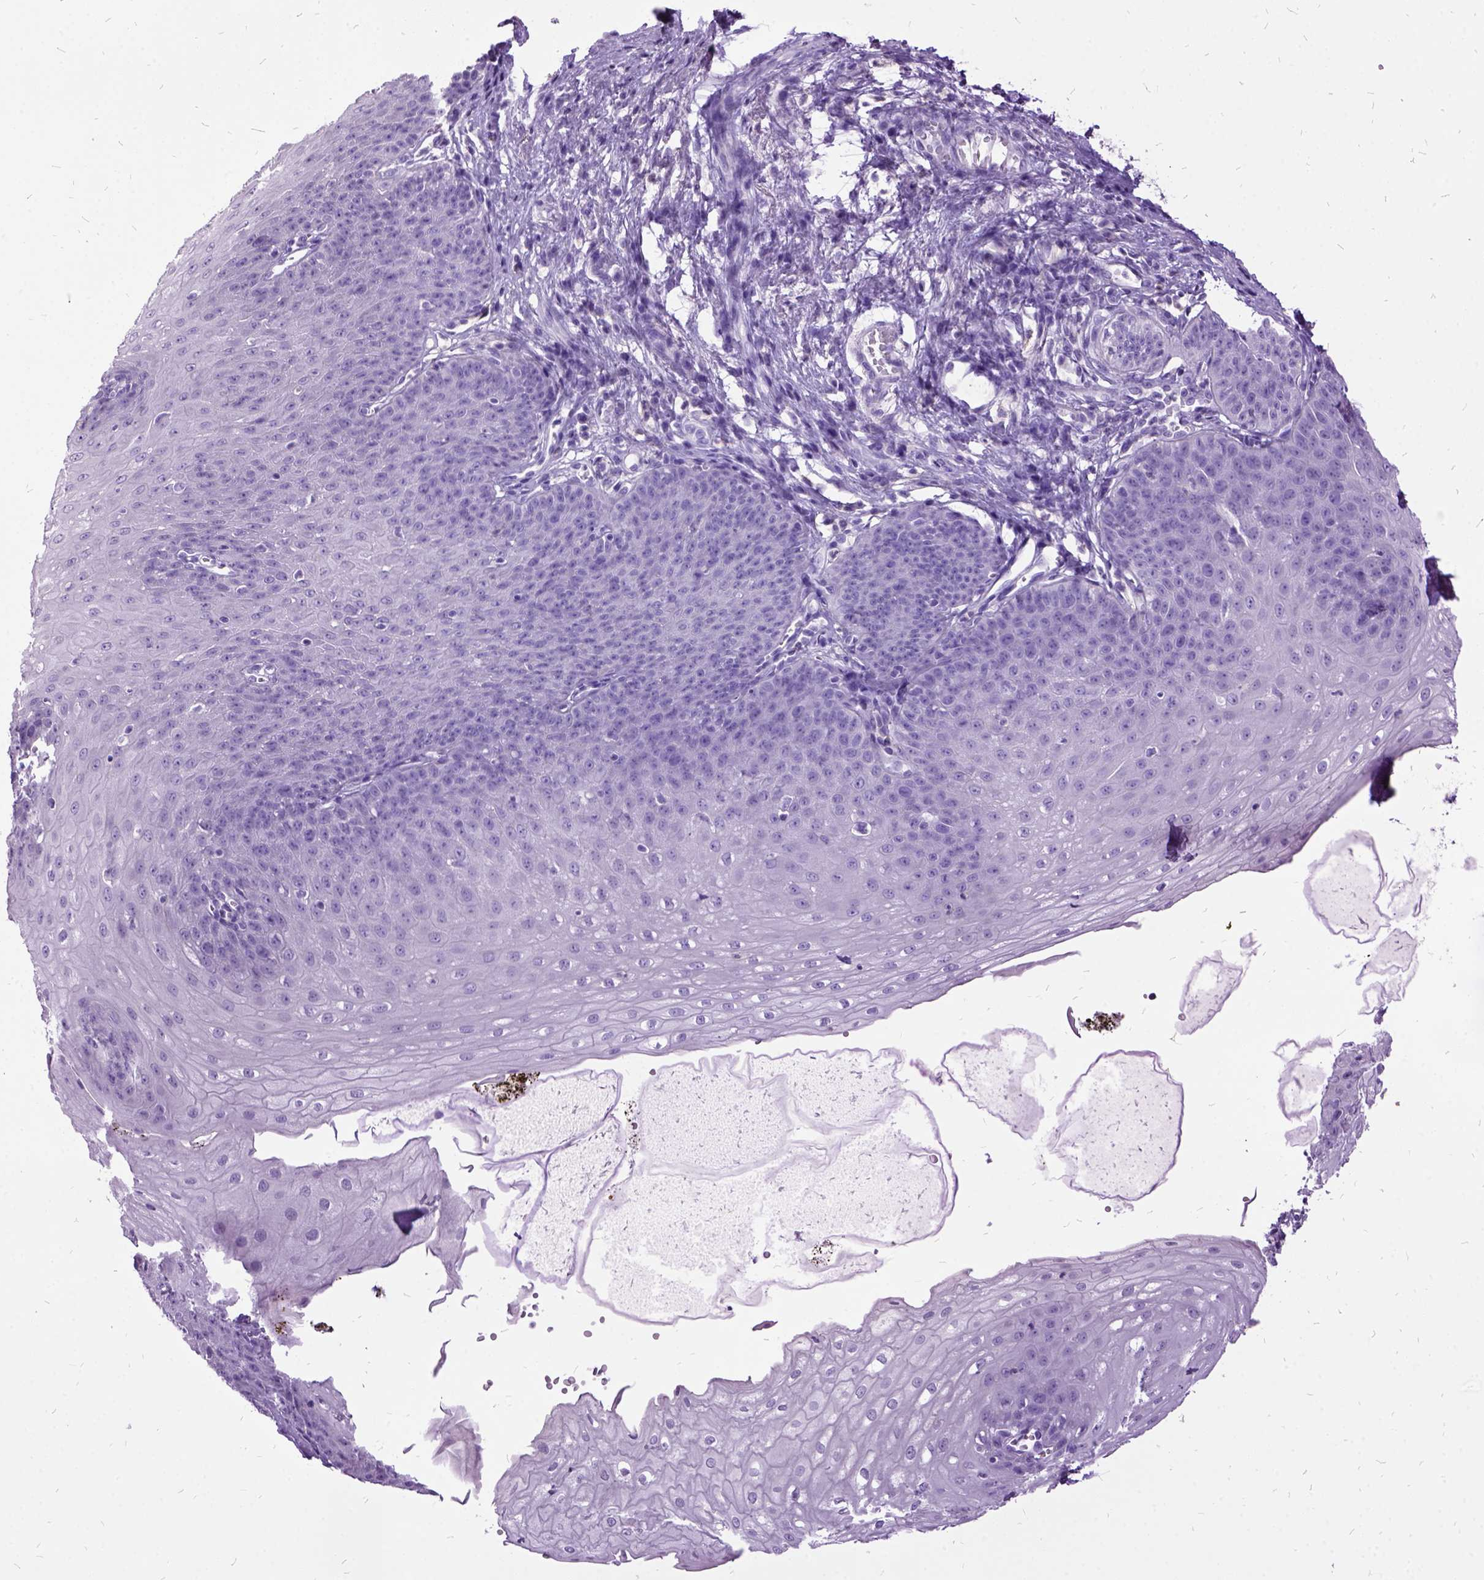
{"staining": {"intensity": "negative", "quantity": "none", "location": "none"}, "tissue": "esophagus", "cell_type": "Squamous epithelial cells", "image_type": "normal", "snomed": [{"axis": "morphology", "description": "Normal tissue, NOS"}, {"axis": "topography", "description": "Esophagus"}], "caption": "DAB (3,3'-diaminobenzidine) immunohistochemical staining of unremarkable esophagus displays no significant expression in squamous epithelial cells.", "gene": "MME", "patient": {"sex": "male", "age": 71}}